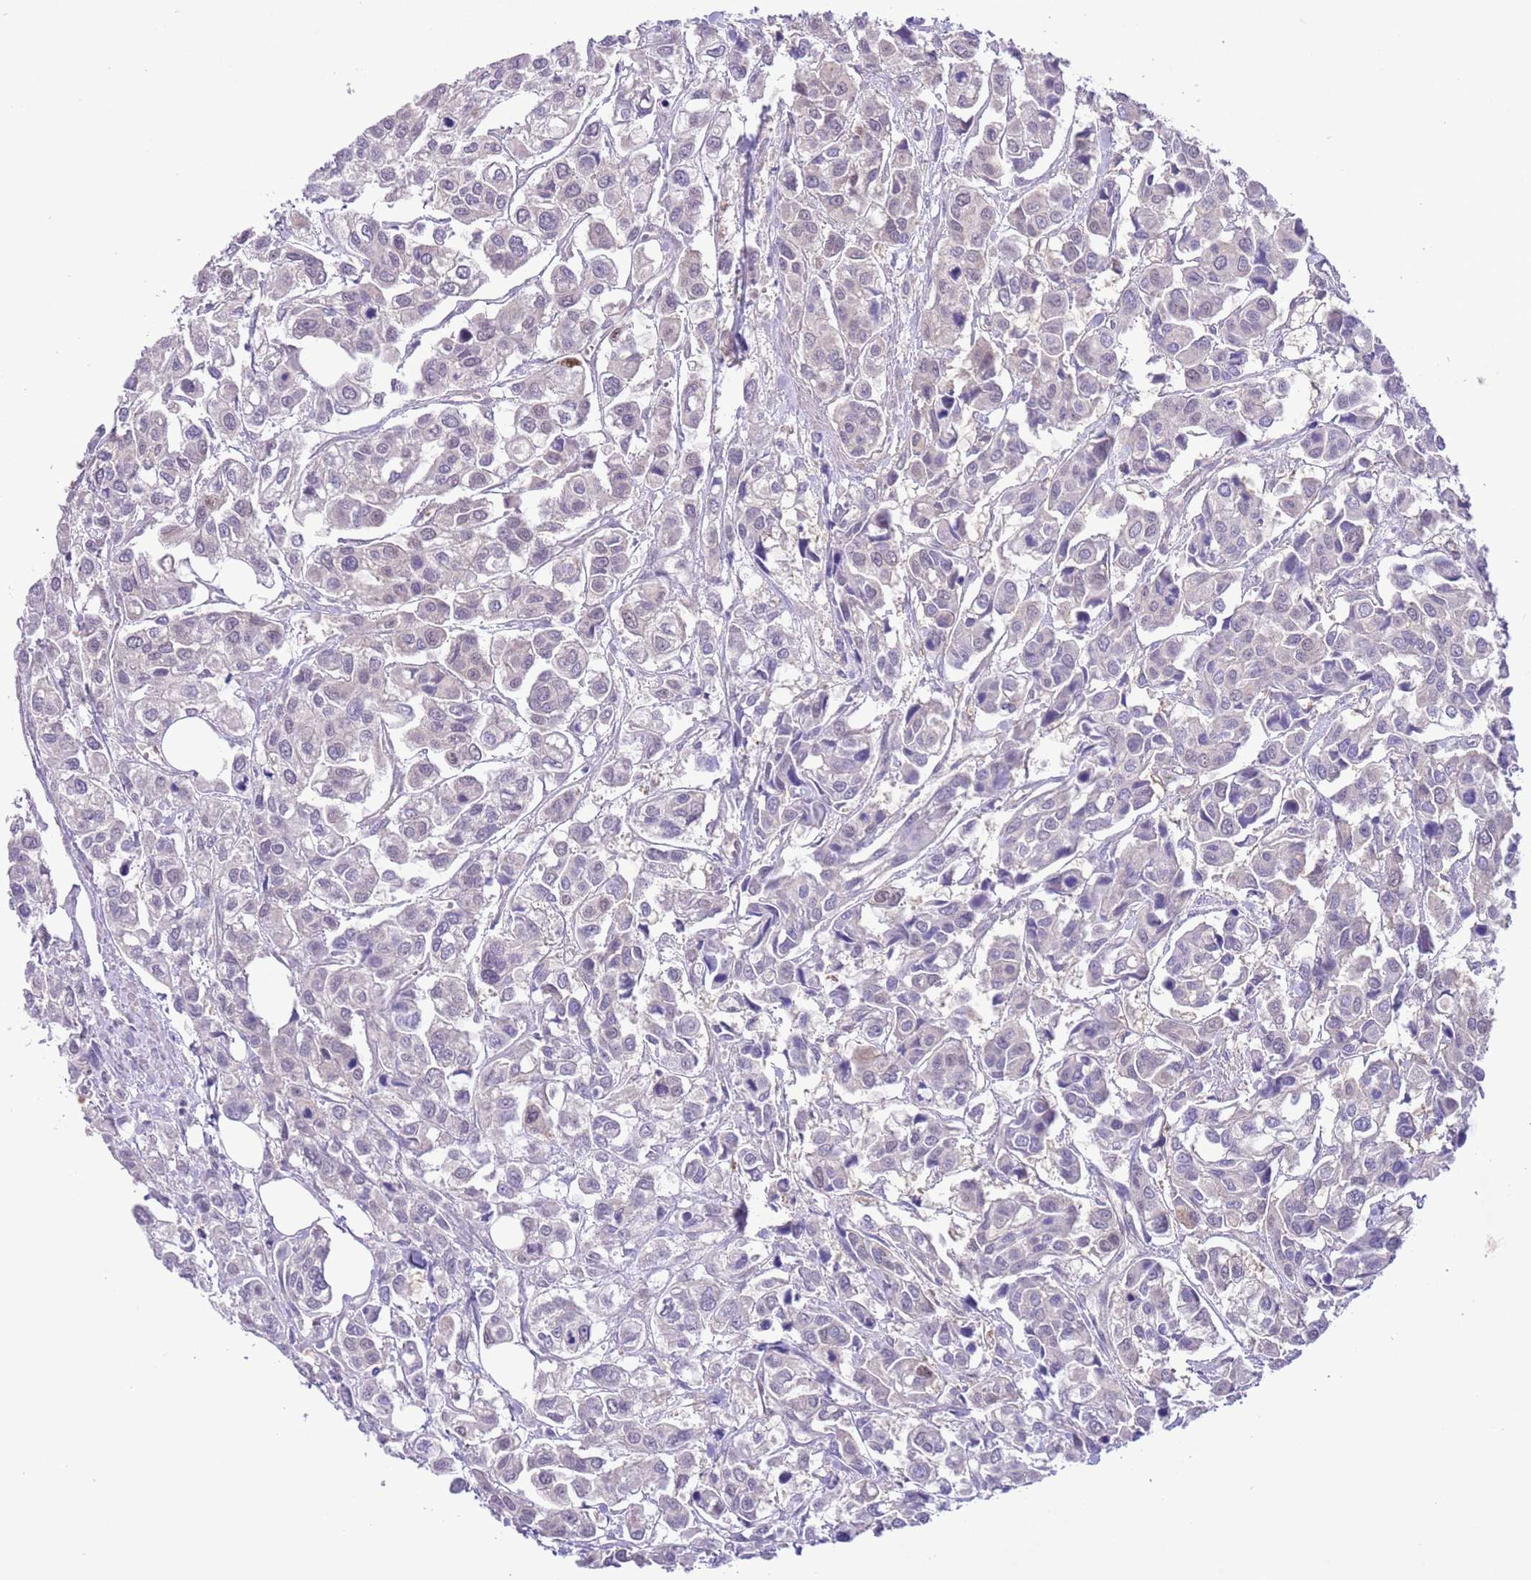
{"staining": {"intensity": "negative", "quantity": "none", "location": "none"}, "tissue": "urothelial cancer", "cell_type": "Tumor cells", "image_type": "cancer", "snomed": [{"axis": "morphology", "description": "Urothelial carcinoma, High grade"}, {"axis": "topography", "description": "Urinary bladder"}], "caption": "Tumor cells show no significant staining in high-grade urothelial carcinoma.", "gene": "PRR32", "patient": {"sex": "male", "age": 67}}